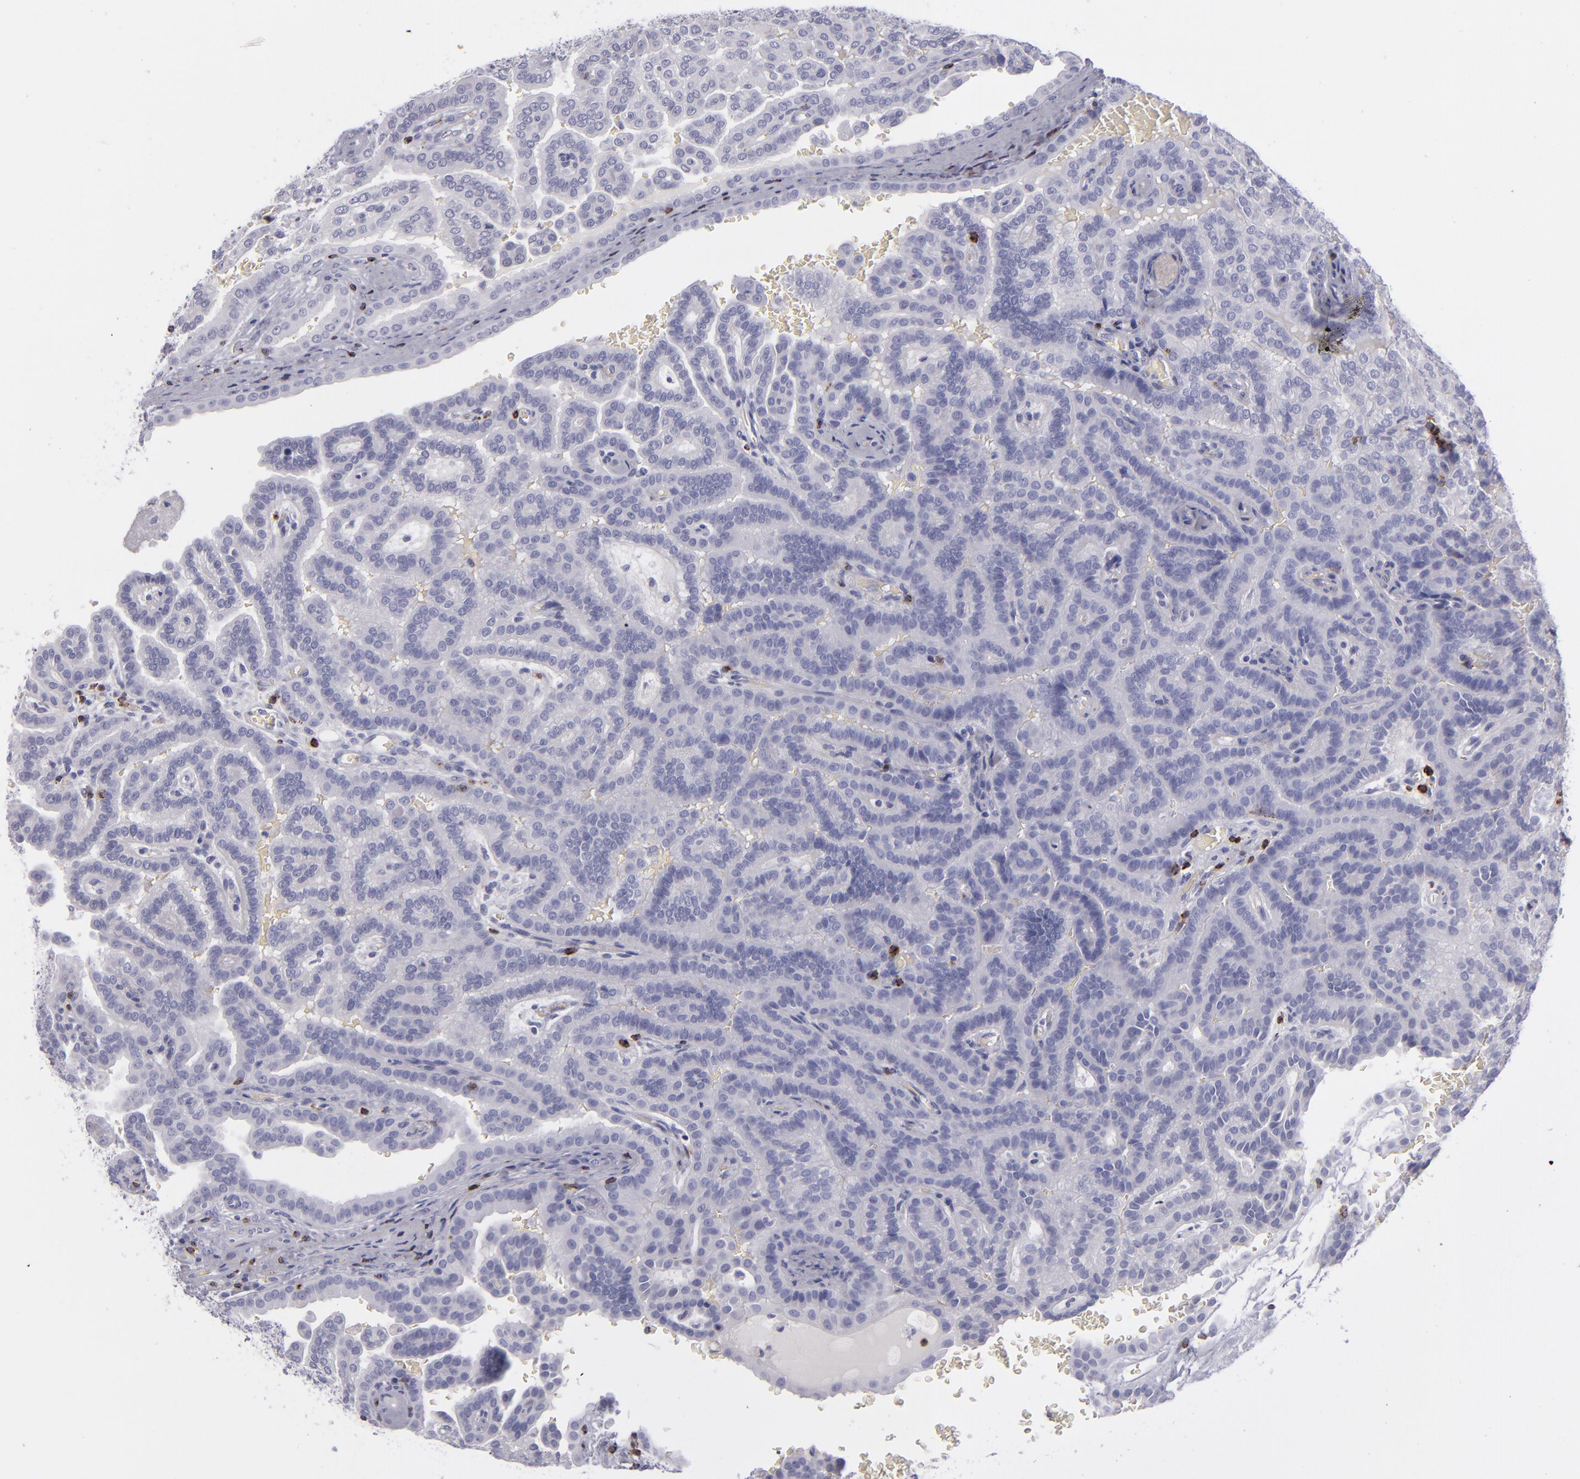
{"staining": {"intensity": "negative", "quantity": "none", "location": "none"}, "tissue": "renal cancer", "cell_type": "Tumor cells", "image_type": "cancer", "snomed": [{"axis": "morphology", "description": "Adenocarcinoma, NOS"}, {"axis": "topography", "description": "Kidney"}], "caption": "Immunohistochemistry (IHC) of adenocarcinoma (renal) demonstrates no positivity in tumor cells. (DAB (3,3'-diaminobenzidine) immunohistochemistry visualized using brightfield microscopy, high magnification).", "gene": "CD2", "patient": {"sex": "male", "age": 61}}